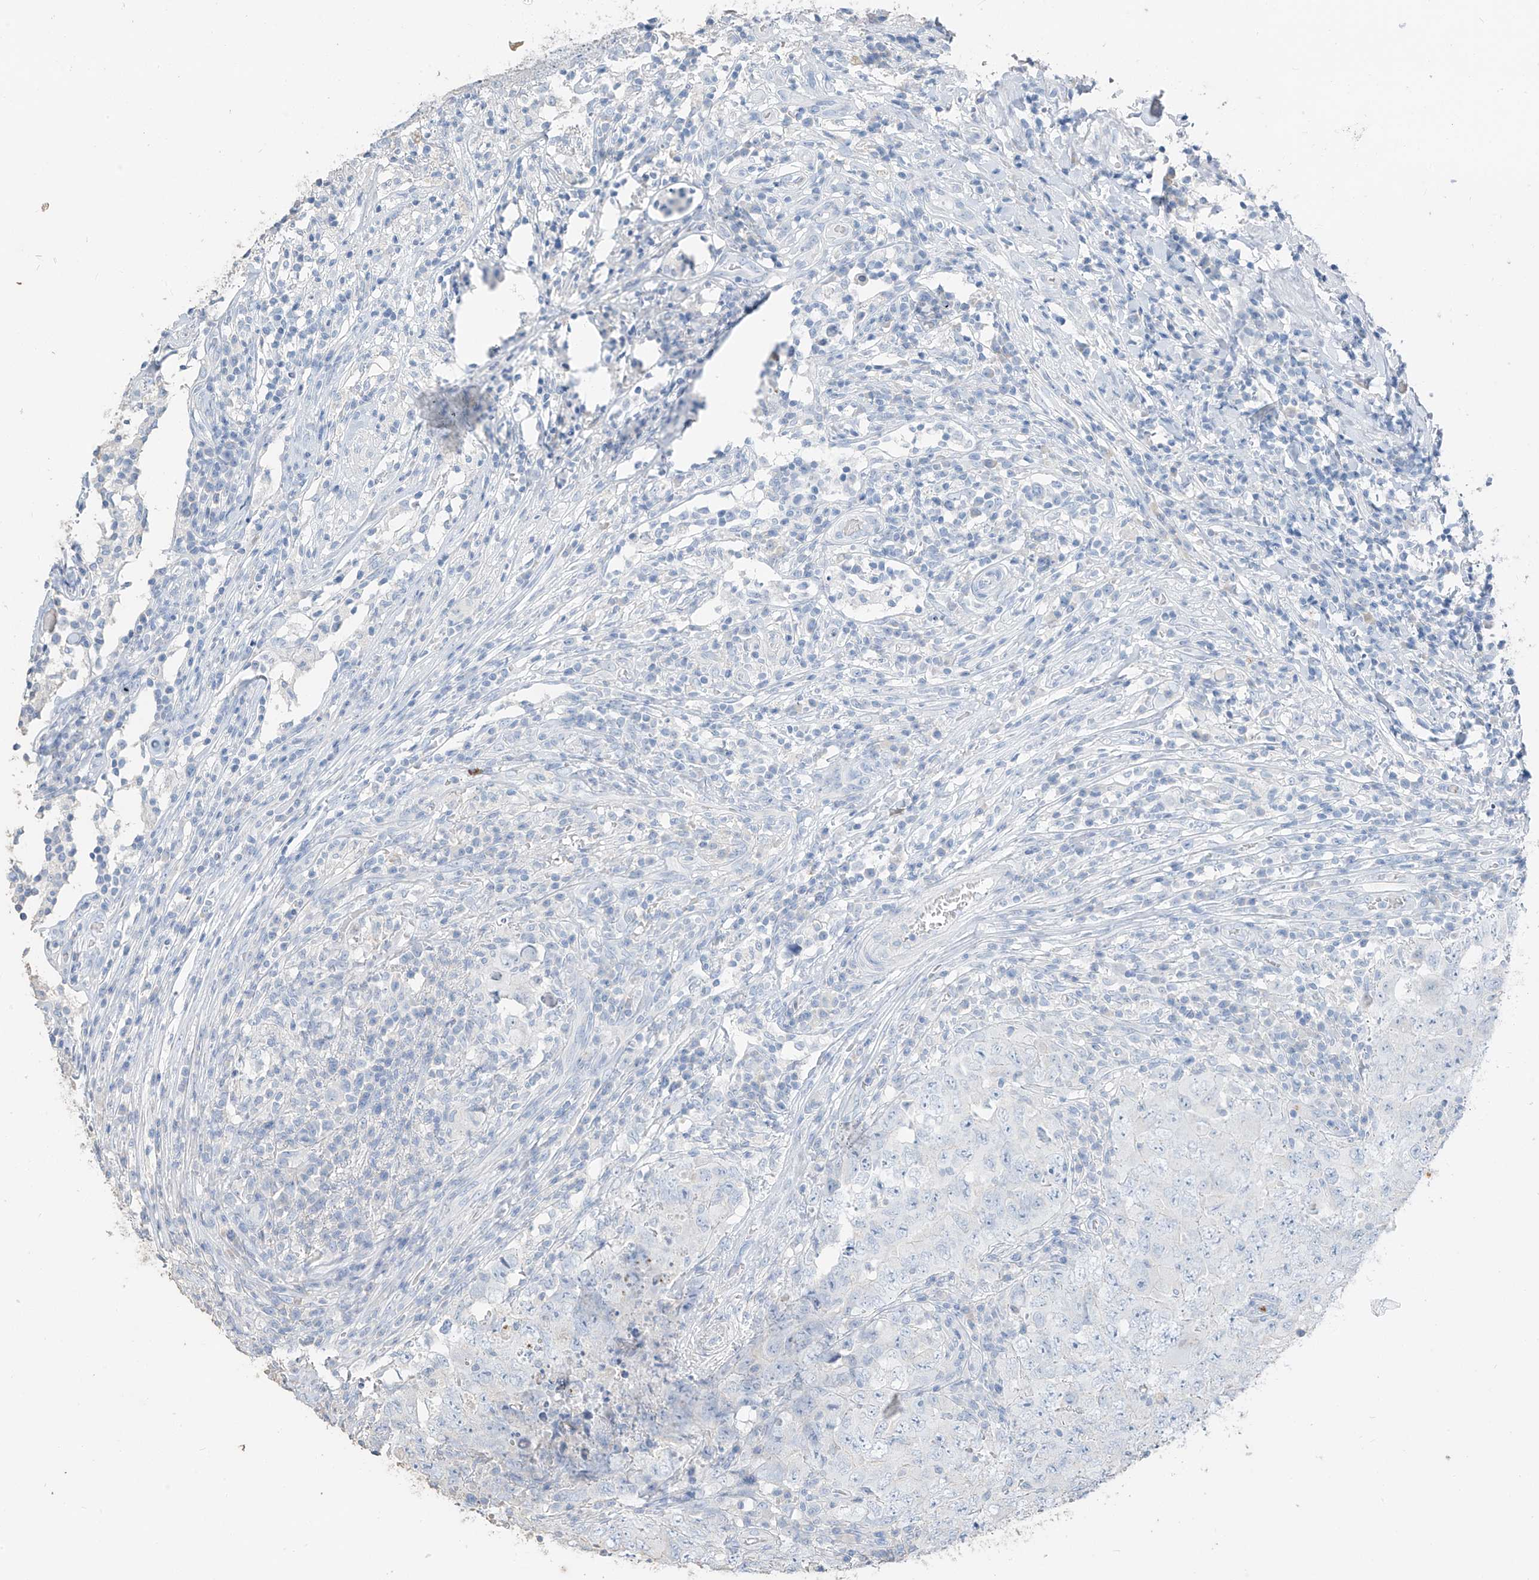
{"staining": {"intensity": "negative", "quantity": "none", "location": "none"}, "tissue": "testis cancer", "cell_type": "Tumor cells", "image_type": "cancer", "snomed": [{"axis": "morphology", "description": "Carcinoma, Embryonal, NOS"}, {"axis": "topography", "description": "Testis"}], "caption": "IHC of human testis embryonal carcinoma exhibits no positivity in tumor cells.", "gene": "PAFAH1B3", "patient": {"sex": "male", "age": 26}}